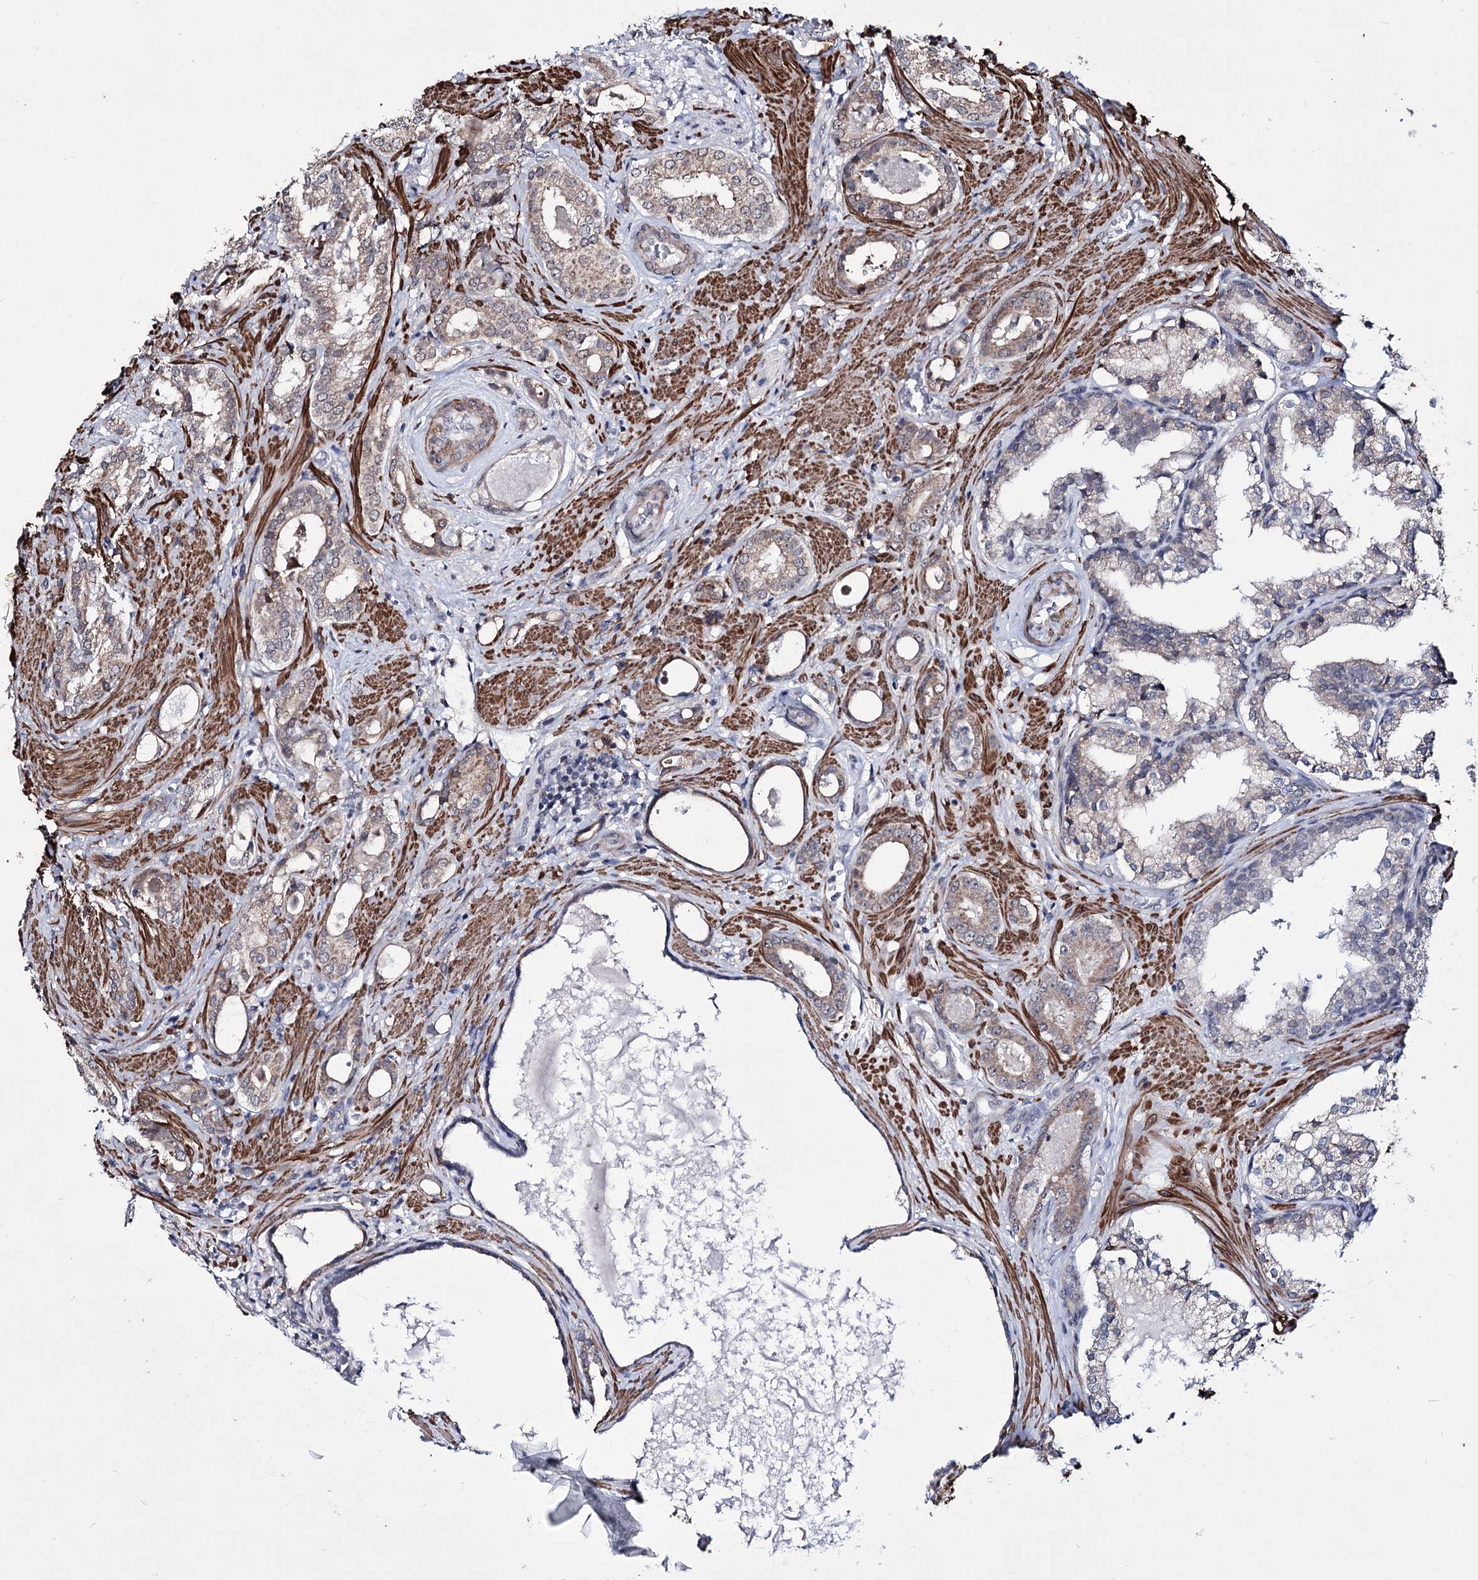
{"staining": {"intensity": "moderate", "quantity": "25%-75%", "location": "cytoplasmic/membranous"}, "tissue": "prostate cancer", "cell_type": "Tumor cells", "image_type": "cancer", "snomed": [{"axis": "morphology", "description": "Adenocarcinoma, High grade"}, {"axis": "topography", "description": "Prostate"}], "caption": "IHC staining of prostate high-grade adenocarcinoma, which displays medium levels of moderate cytoplasmic/membranous positivity in approximately 25%-75% of tumor cells indicating moderate cytoplasmic/membranous protein expression. The staining was performed using DAB (brown) for protein detection and nuclei were counterstained in hematoxylin (blue).", "gene": "PPRC1", "patient": {"sex": "male", "age": 58}}